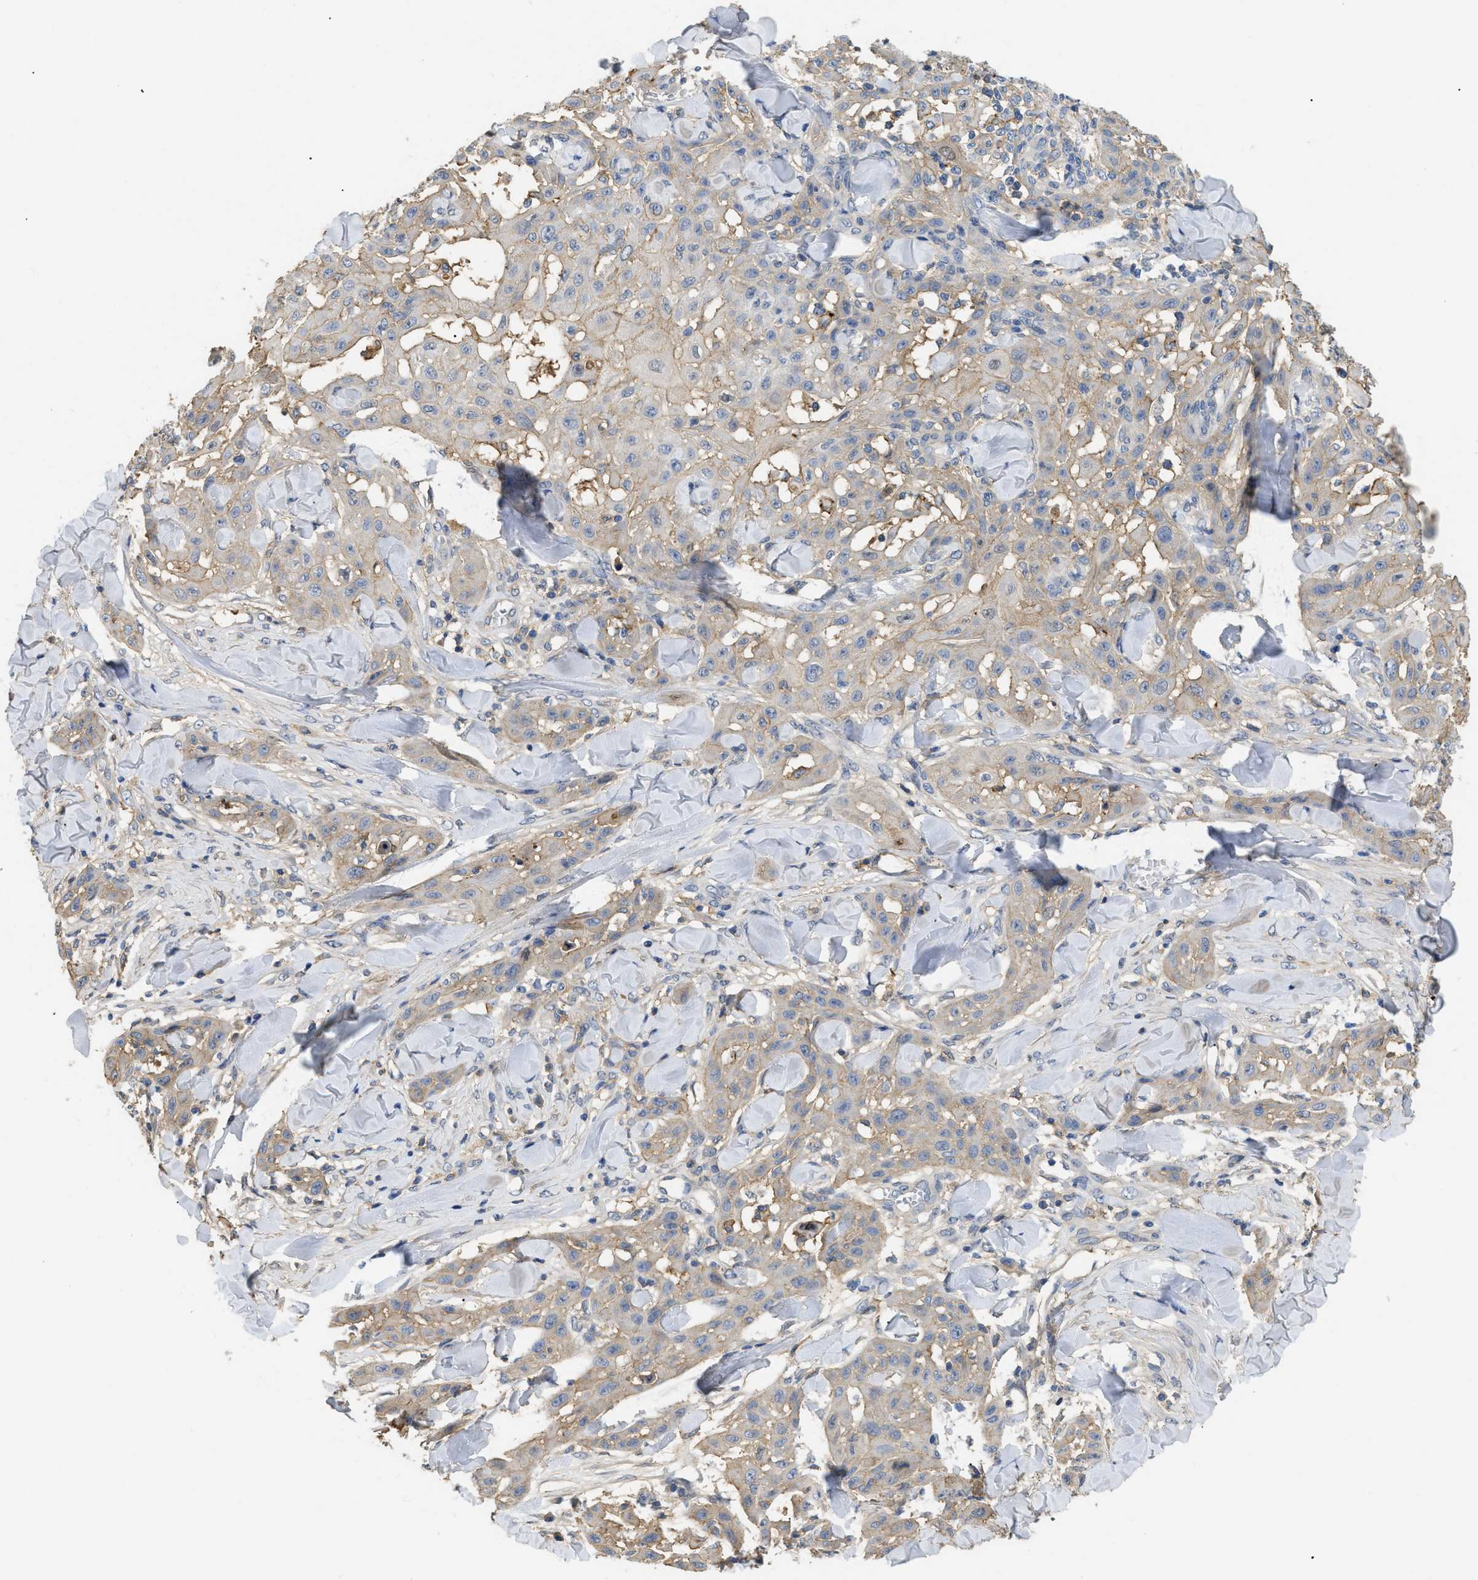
{"staining": {"intensity": "weak", "quantity": "<25%", "location": "cytoplasmic/membranous"}, "tissue": "skin cancer", "cell_type": "Tumor cells", "image_type": "cancer", "snomed": [{"axis": "morphology", "description": "Squamous cell carcinoma, NOS"}, {"axis": "topography", "description": "Skin"}], "caption": "Tumor cells are negative for brown protein staining in skin squamous cell carcinoma. (Brightfield microscopy of DAB (3,3'-diaminobenzidine) IHC at high magnification).", "gene": "ANXA4", "patient": {"sex": "male", "age": 24}}